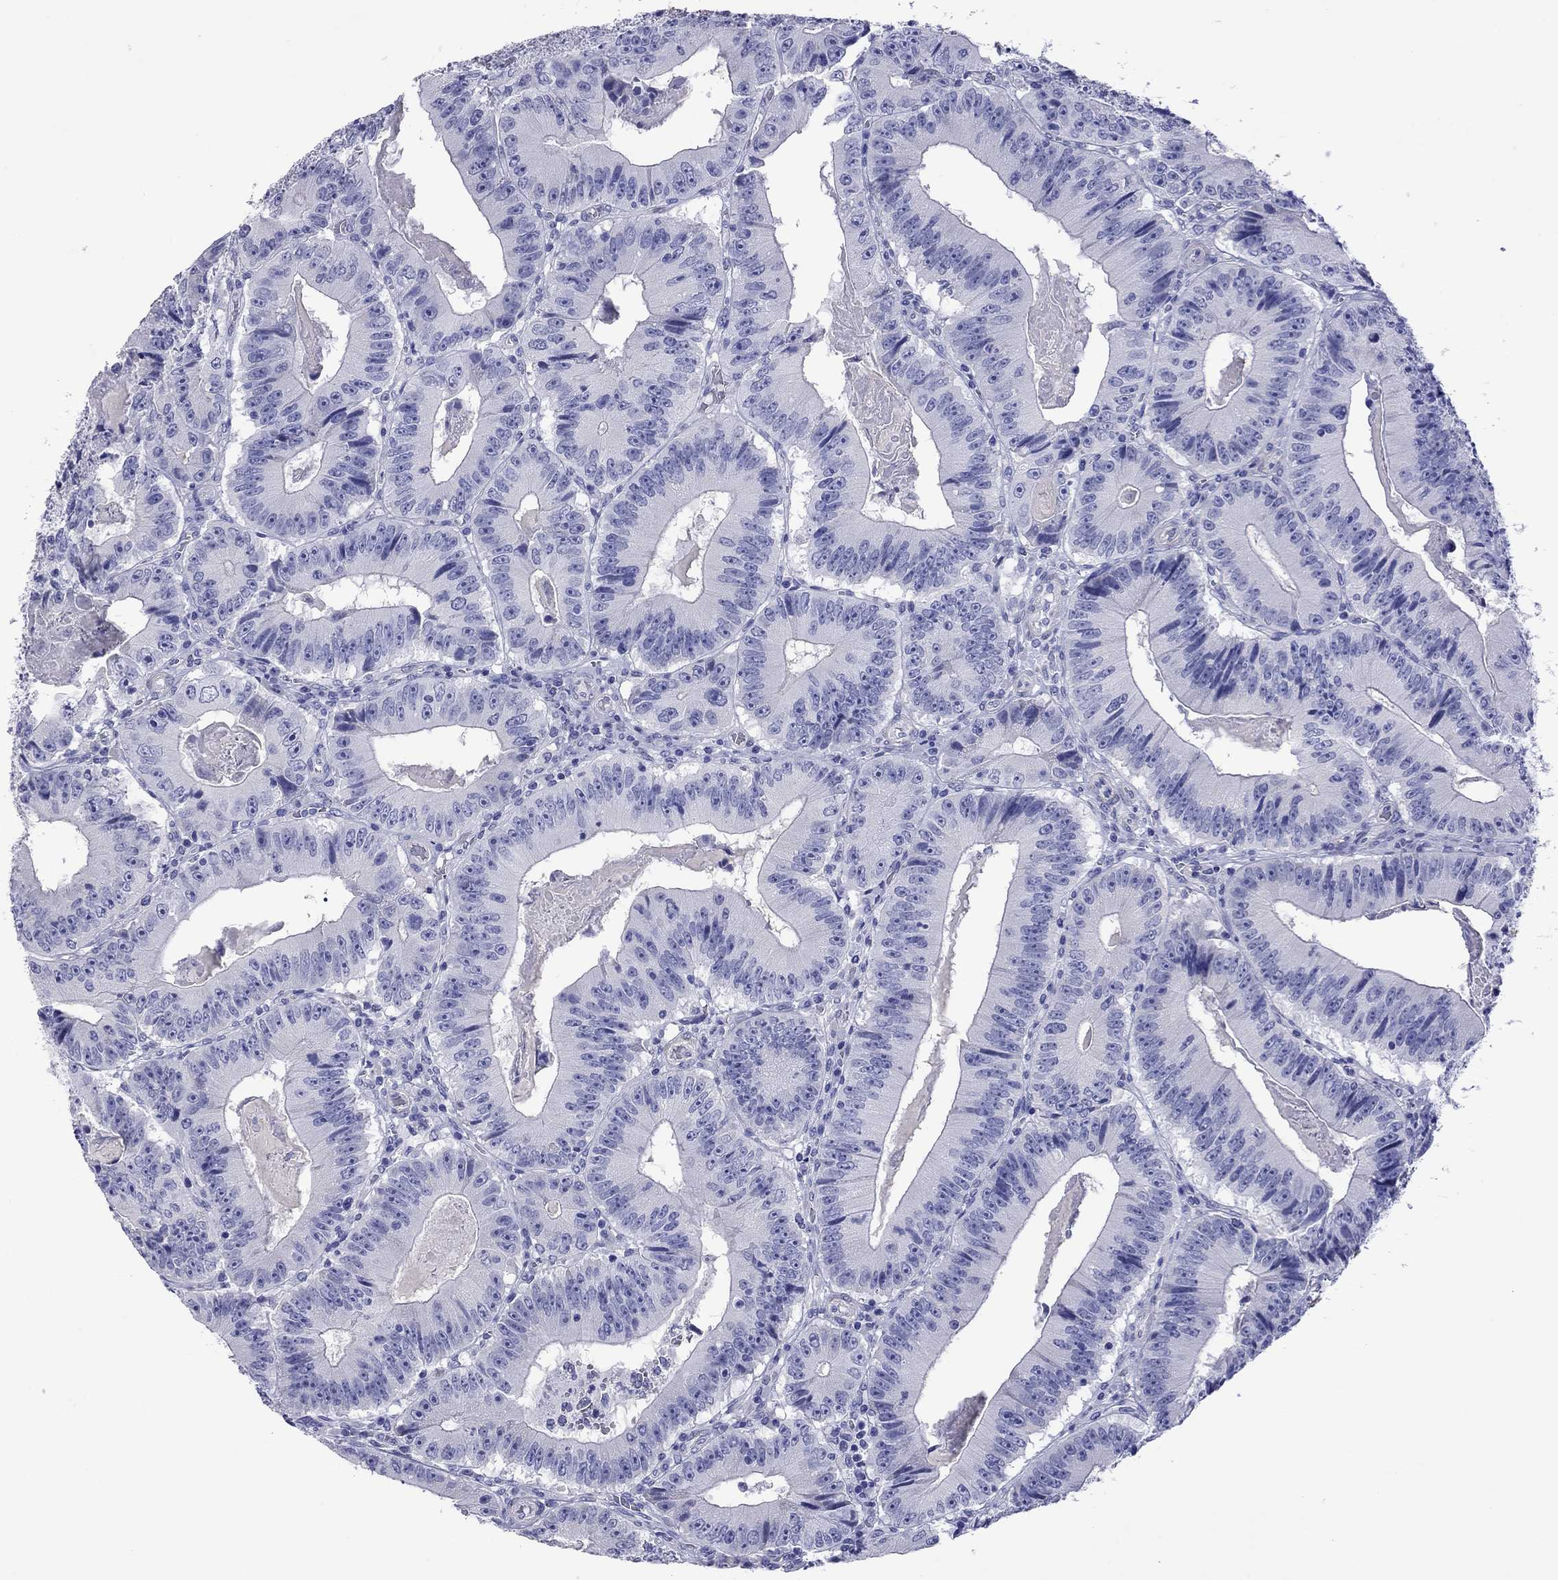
{"staining": {"intensity": "negative", "quantity": "none", "location": "none"}, "tissue": "colorectal cancer", "cell_type": "Tumor cells", "image_type": "cancer", "snomed": [{"axis": "morphology", "description": "Adenocarcinoma, NOS"}, {"axis": "topography", "description": "Colon"}], "caption": "Histopathology image shows no protein staining in tumor cells of colorectal cancer (adenocarcinoma) tissue. Nuclei are stained in blue.", "gene": "KIAA2012", "patient": {"sex": "female", "age": 86}}